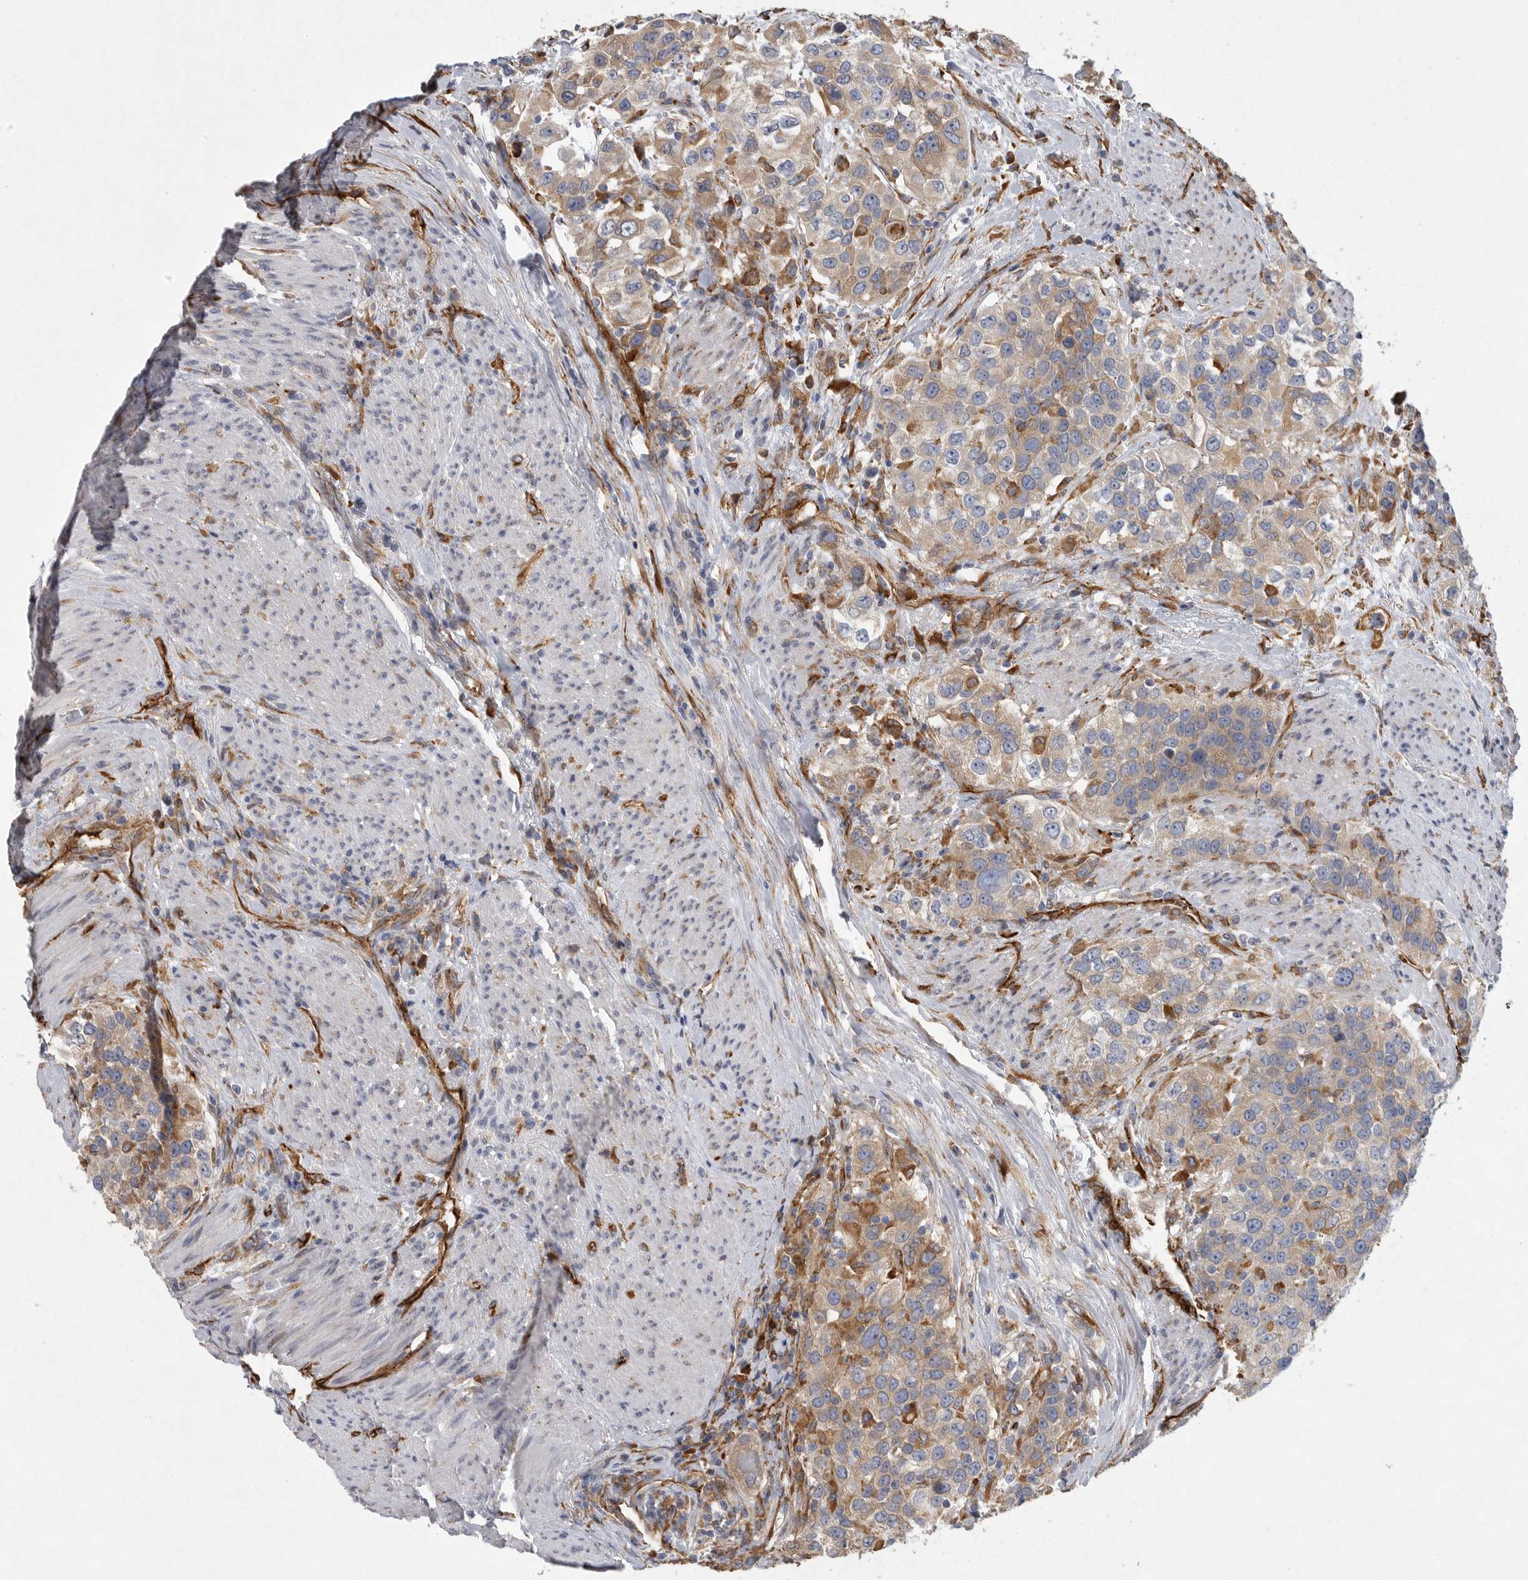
{"staining": {"intensity": "moderate", "quantity": ">75%", "location": "cytoplasmic/membranous"}, "tissue": "urothelial cancer", "cell_type": "Tumor cells", "image_type": "cancer", "snomed": [{"axis": "morphology", "description": "Urothelial carcinoma, High grade"}, {"axis": "topography", "description": "Urinary bladder"}], "caption": "Urothelial carcinoma (high-grade) stained with immunohistochemistry shows moderate cytoplasmic/membranous staining in approximately >75% of tumor cells.", "gene": "MINPP1", "patient": {"sex": "female", "age": 80}}